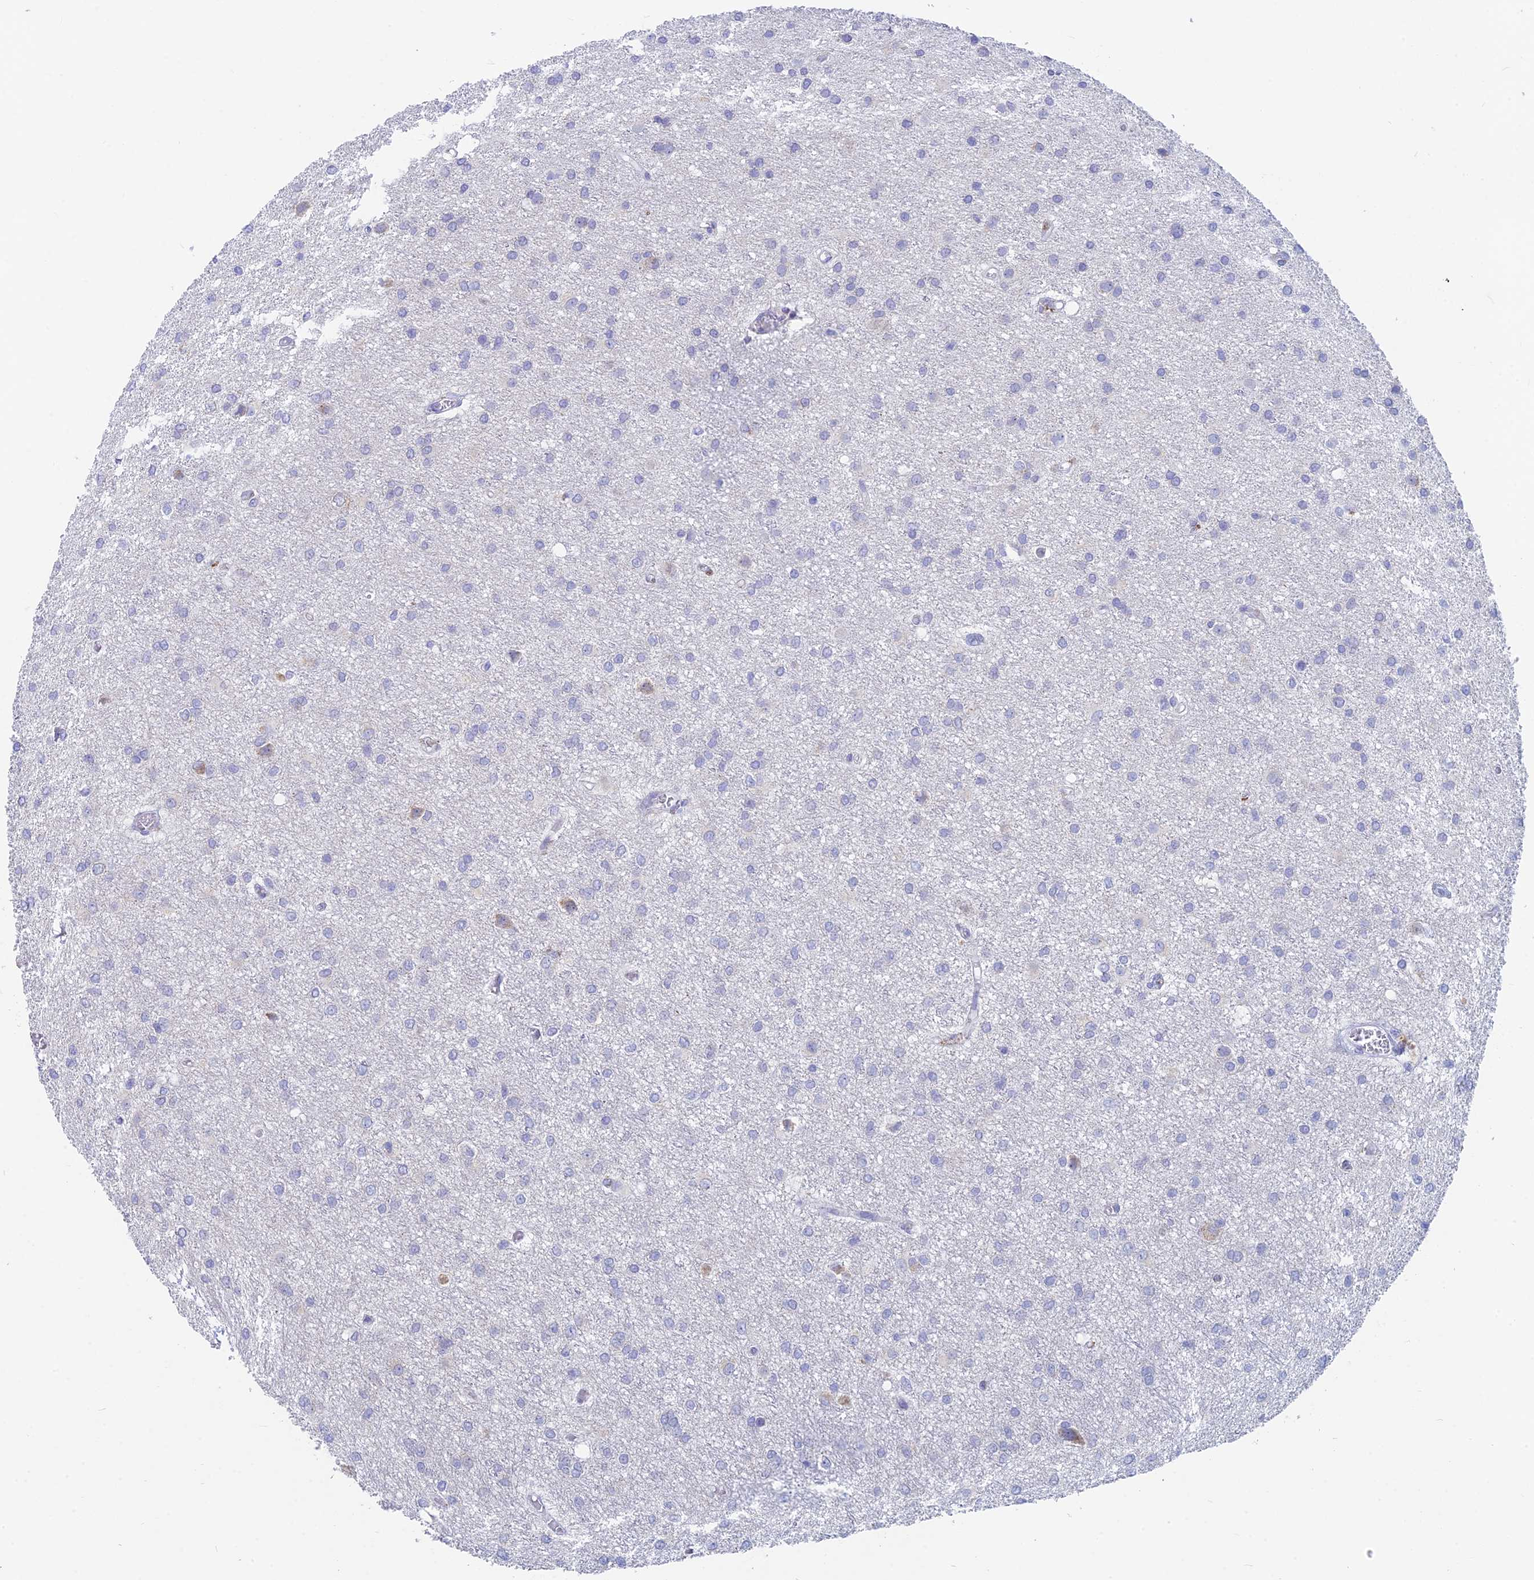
{"staining": {"intensity": "negative", "quantity": "none", "location": "none"}, "tissue": "glioma", "cell_type": "Tumor cells", "image_type": "cancer", "snomed": [{"axis": "morphology", "description": "Glioma, malignant, High grade"}, {"axis": "topography", "description": "Brain"}], "caption": "IHC micrograph of neoplastic tissue: human malignant glioma (high-grade) stained with DAB (3,3'-diaminobenzidine) exhibits no significant protein expression in tumor cells. (IHC, brightfield microscopy, high magnification).", "gene": "WDR35", "patient": {"sex": "female", "age": 50}}